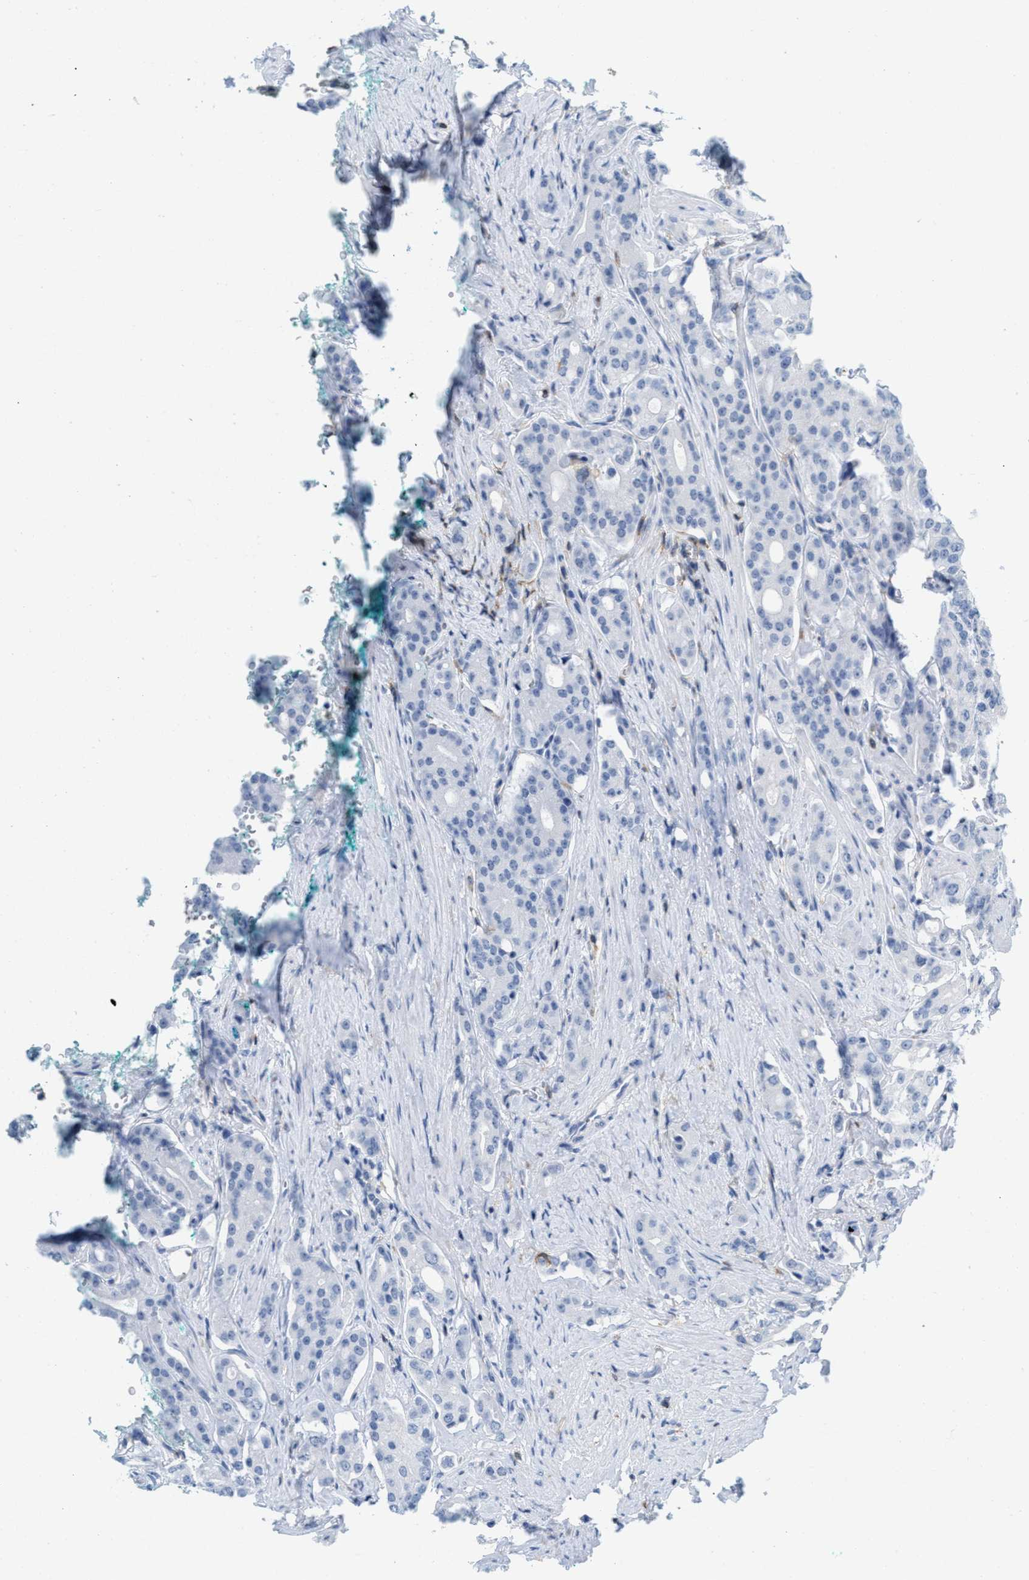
{"staining": {"intensity": "negative", "quantity": "none", "location": "none"}, "tissue": "prostate cancer", "cell_type": "Tumor cells", "image_type": "cancer", "snomed": [{"axis": "morphology", "description": "Adenocarcinoma, High grade"}, {"axis": "topography", "description": "Prostate"}], "caption": "Tumor cells show no significant positivity in prostate adenocarcinoma (high-grade).", "gene": "IL16", "patient": {"sex": "male", "age": 71}}